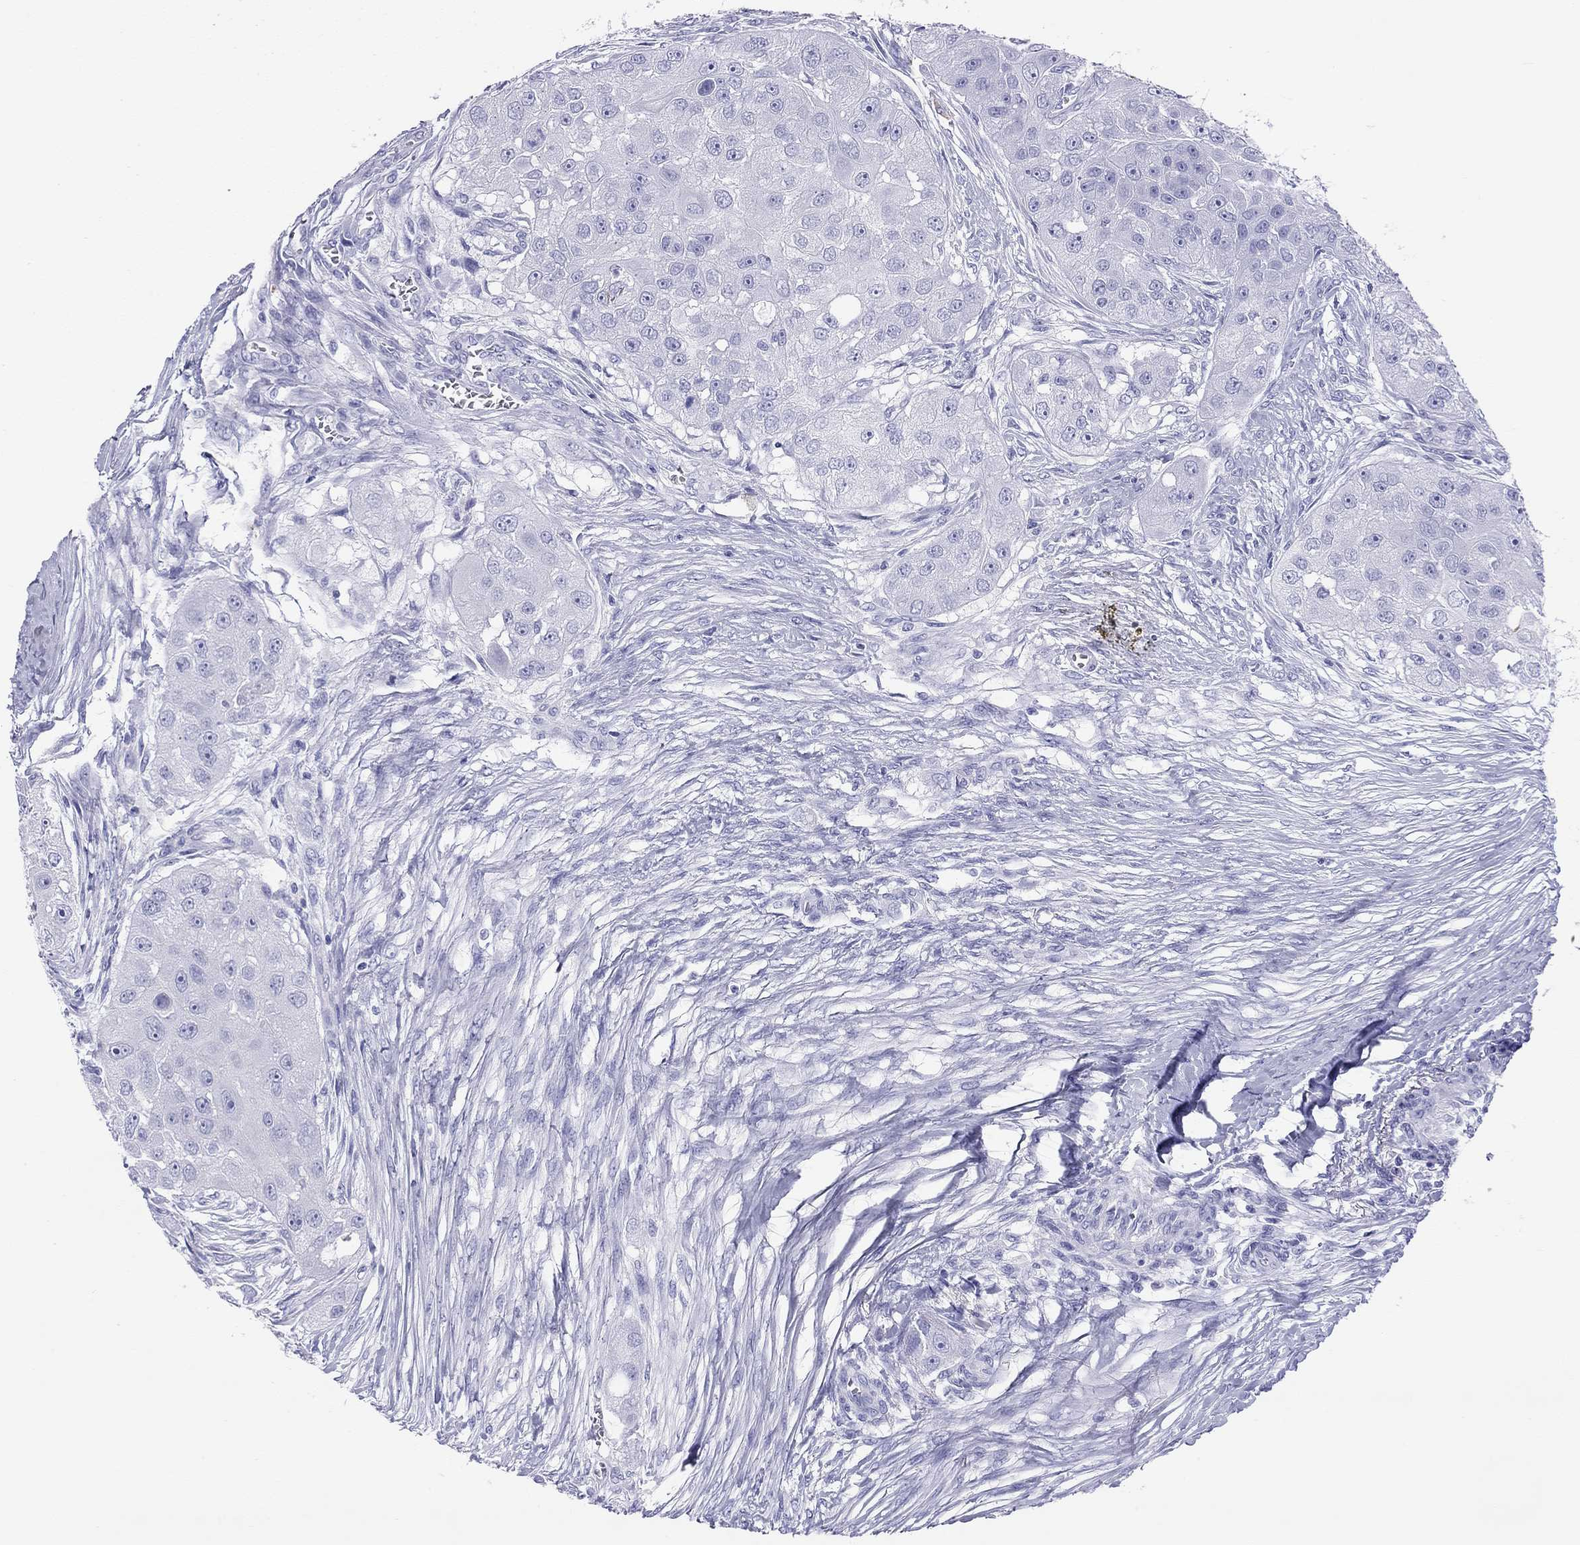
{"staining": {"intensity": "negative", "quantity": "none", "location": "none"}, "tissue": "head and neck cancer", "cell_type": "Tumor cells", "image_type": "cancer", "snomed": [{"axis": "morphology", "description": "Normal tissue, NOS"}, {"axis": "morphology", "description": "Squamous cell carcinoma, NOS"}, {"axis": "topography", "description": "Skeletal muscle"}, {"axis": "topography", "description": "Head-Neck"}], "caption": "Protein analysis of head and neck cancer reveals no significant staining in tumor cells.", "gene": "HLA-DQB2", "patient": {"sex": "male", "age": 51}}